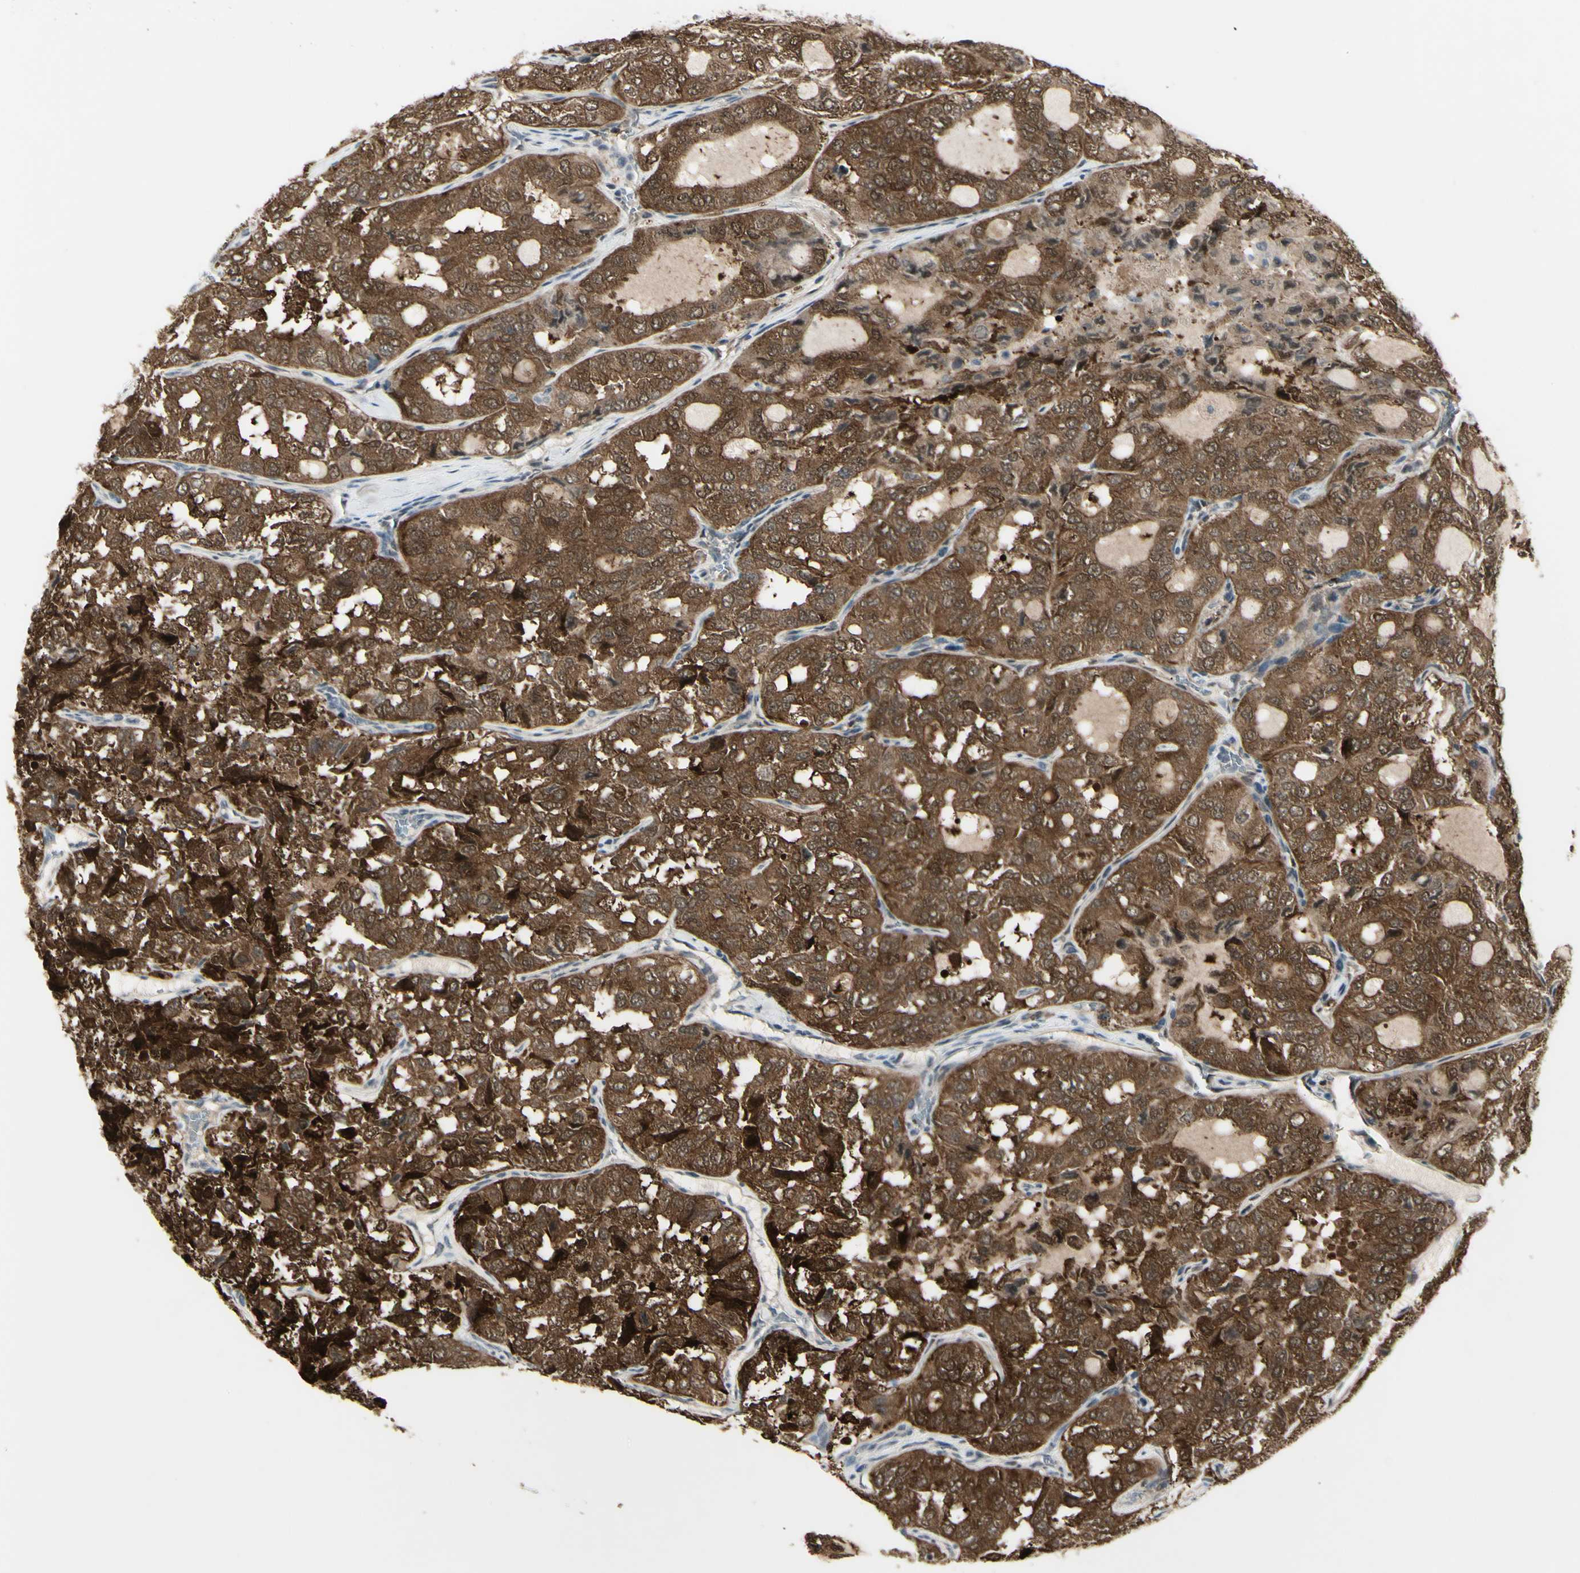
{"staining": {"intensity": "strong", "quantity": ">75%", "location": "cytoplasmic/membranous"}, "tissue": "thyroid cancer", "cell_type": "Tumor cells", "image_type": "cancer", "snomed": [{"axis": "morphology", "description": "Follicular adenoma carcinoma, NOS"}, {"axis": "topography", "description": "Thyroid gland"}], "caption": "Tumor cells exhibit high levels of strong cytoplasmic/membranous staining in approximately >75% of cells in thyroid follicular adenoma carcinoma.", "gene": "ETNK1", "patient": {"sex": "male", "age": 75}}